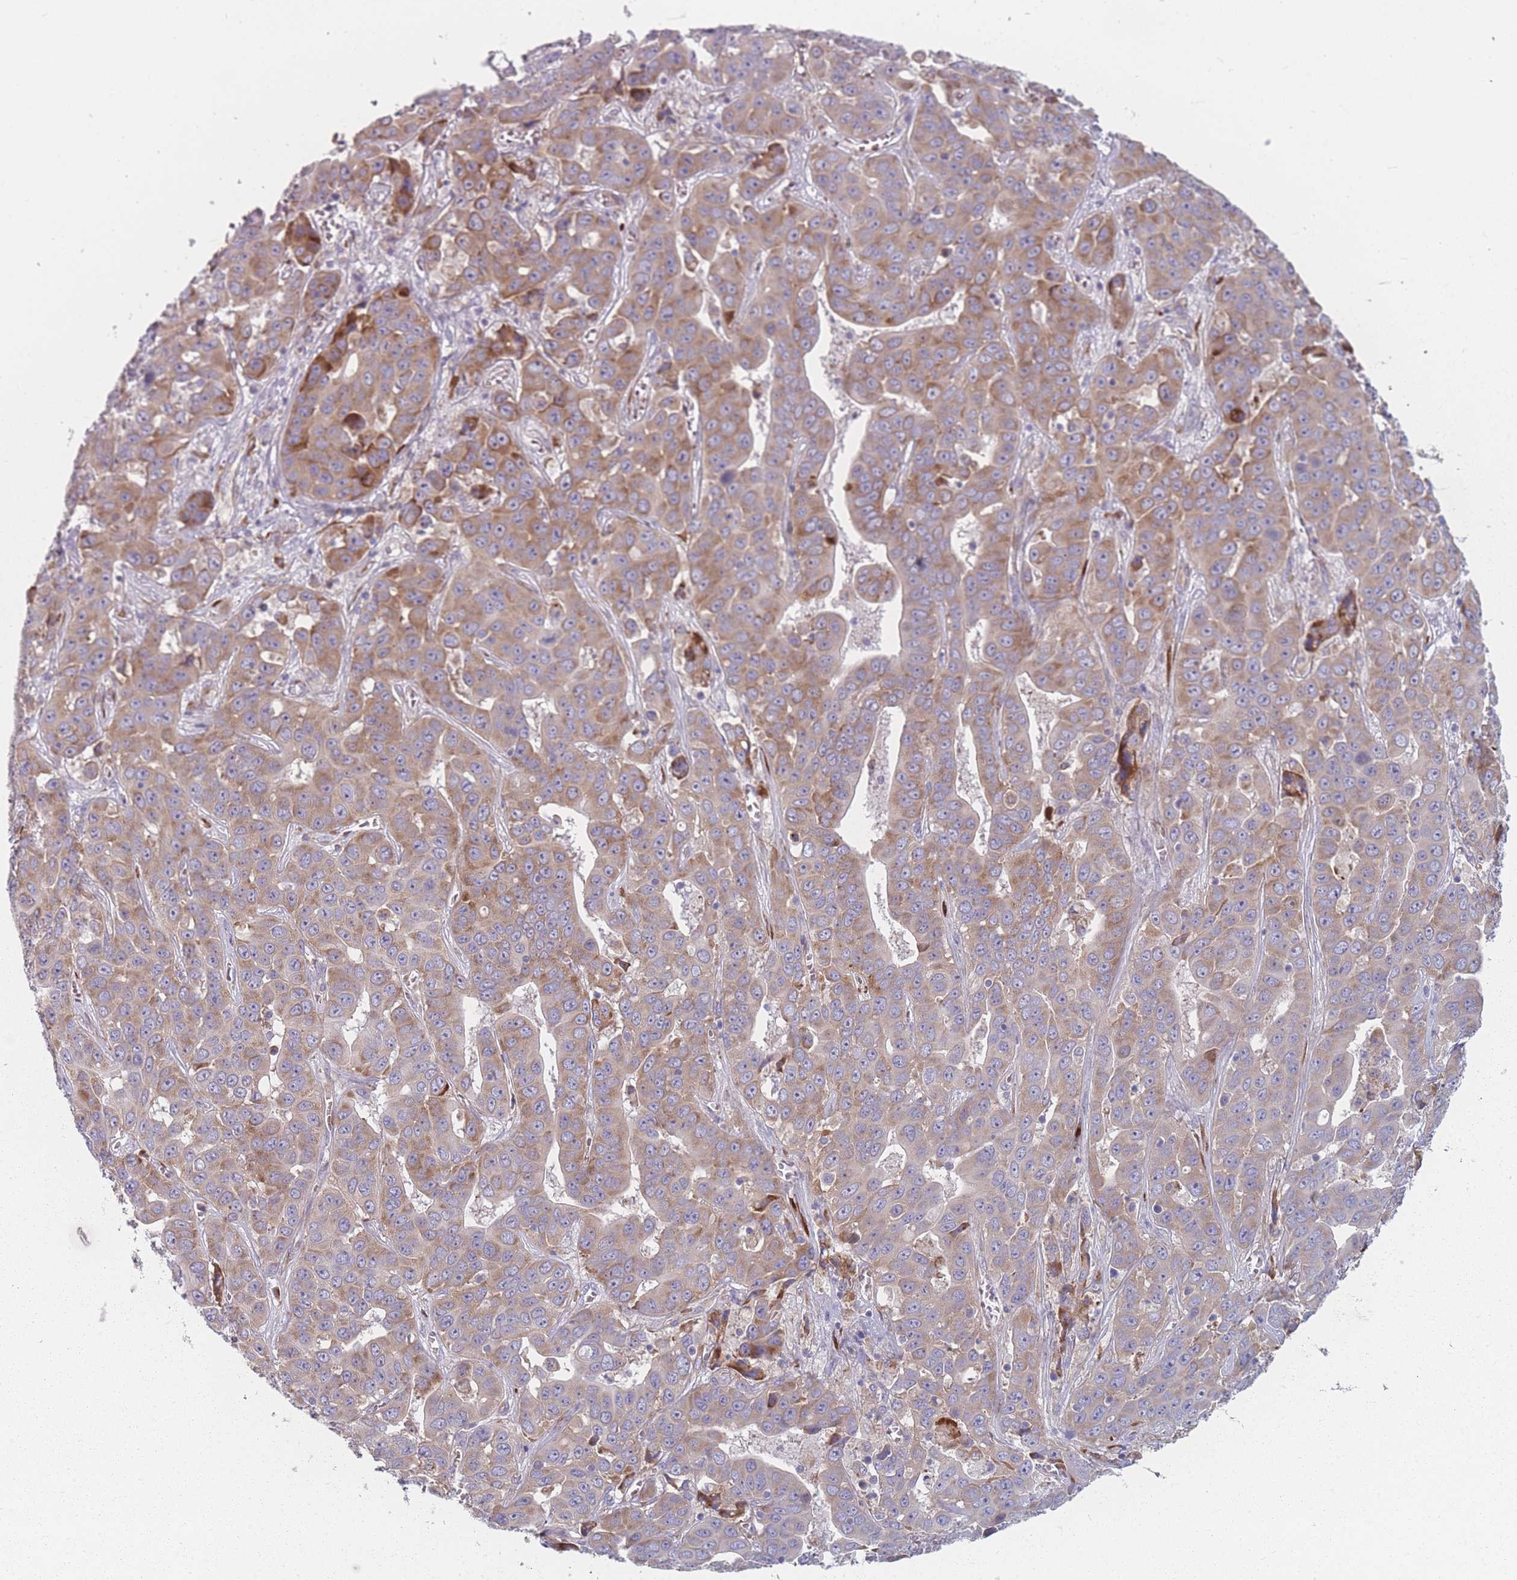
{"staining": {"intensity": "moderate", "quantity": "25%-75%", "location": "cytoplasmic/membranous"}, "tissue": "liver cancer", "cell_type": "Tumor cells", "image_type": "cancer", "snomed": [{"axis": "morphology", "description": "Cholangiocarcinoma"}, {"axis": "topography", "description": "Liver"}], "caption": "This is a micrograph of immunohistochemistry staining of liver cancer, which shows moderate positivity in the cytoplasmic/membranous of tumor cells.", "gene": "CACNG5", "patient": {"sex": "female", "age": 52}}